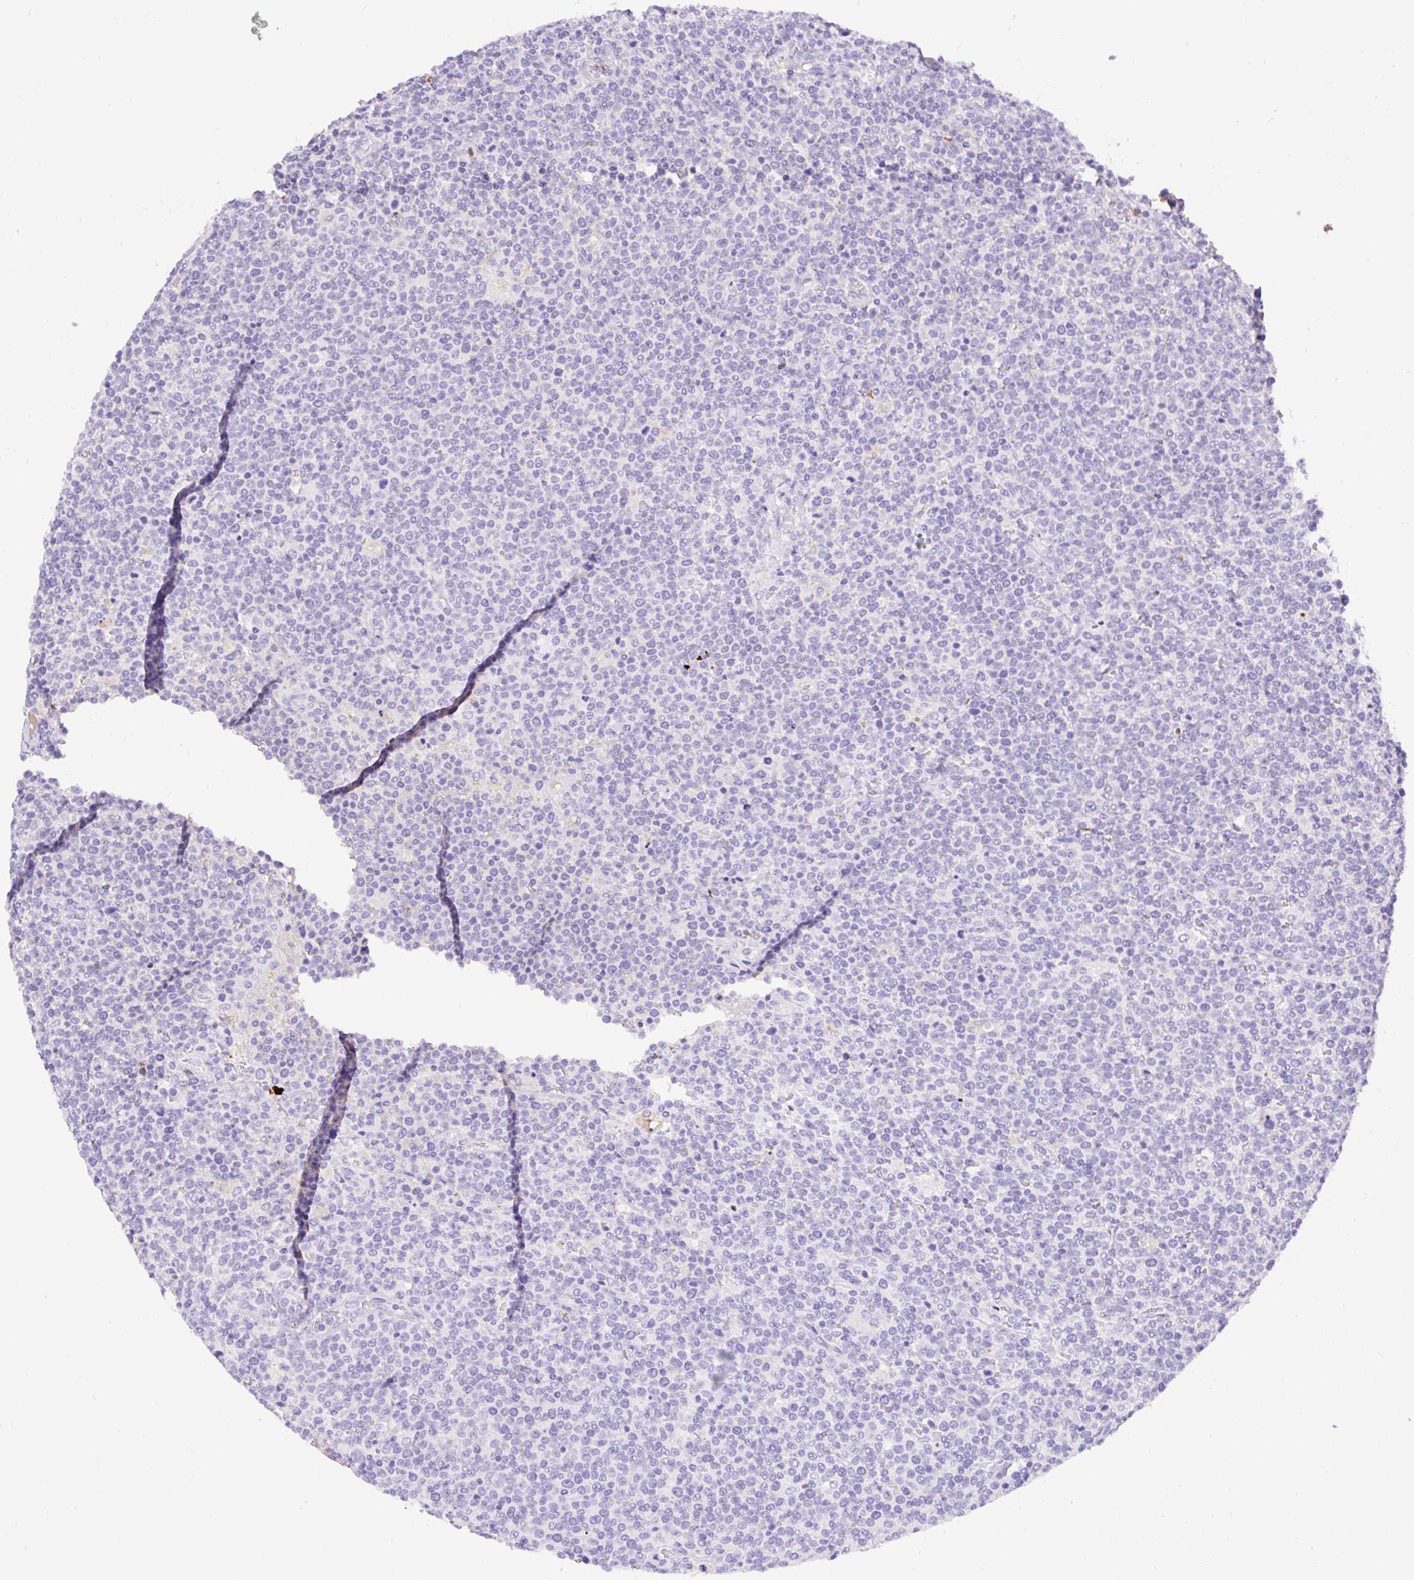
{"staining": {"intensity": "negative", "quantity": "none", "location": "none"}, "tissue": "lymphoma", "cell_type": "Tumor cells", "image_type": "cancer", "snomed": [{"axis": "morphology", "description": "Malignant lymphoma, non-Hodgkin's type, High grade"}, {"axis": "topography", "description": "Lymph node"}], "caption": "This micrograph is of lymphoma stained with immunohistochemistry to label a protein in brown with the nuclei are counter-stained blue. There is no positivity in tumor cells.", "gene": "APOC4-APOC2", "patient": {"sex": "male", "age": 61}}